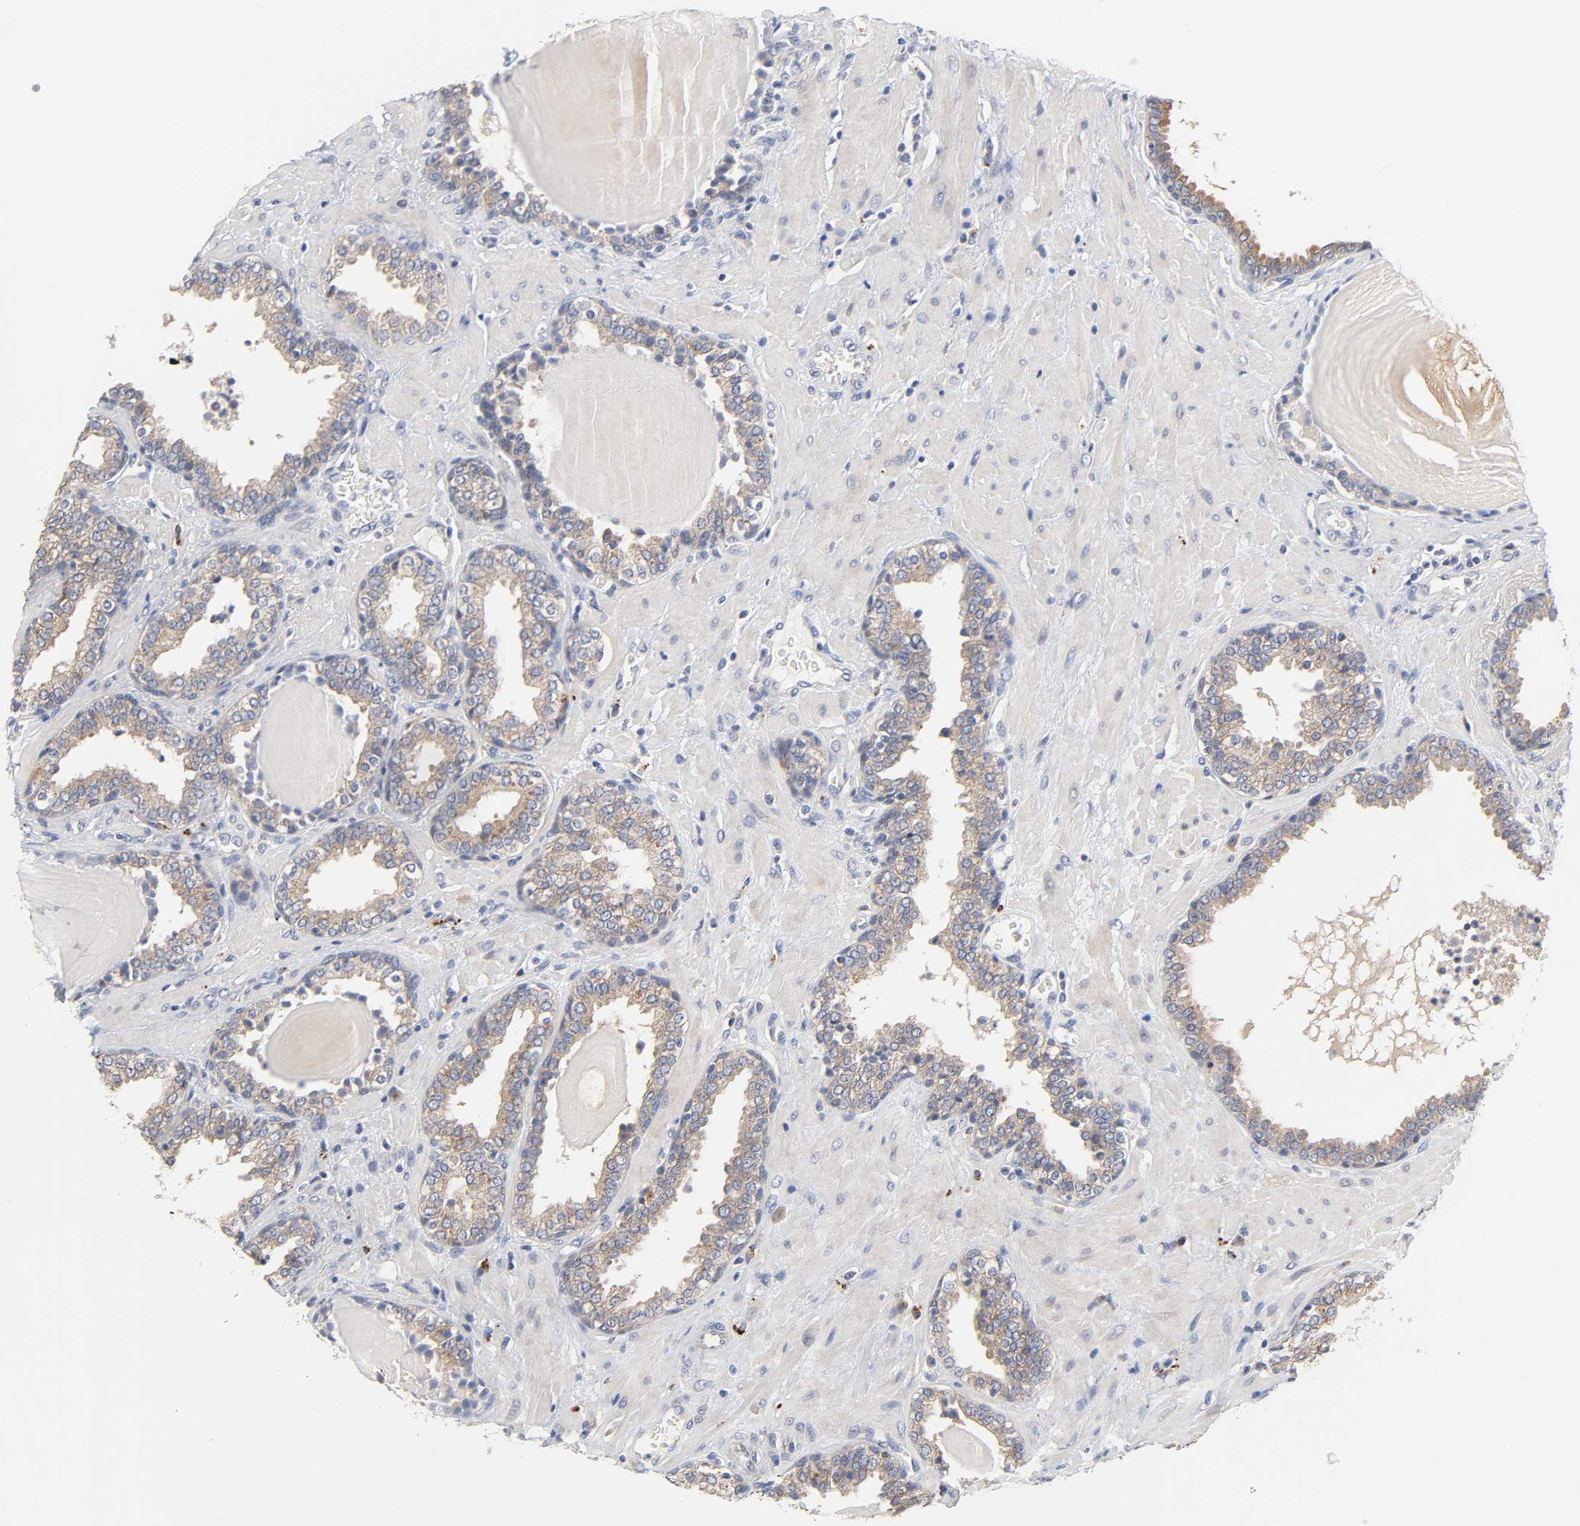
{"staining": {"intensity": "weak", "quantity": ">75%", "location": "cytoplasmic/membranous"}, "tissue": "prostate", "cell_type": "Glandular cells", "image_type": "normal", "snomed": [{"axis": "morphology", "description": "Normal tissue, NOS"}, {"axis": "topography", "description": "Prostate"}], "caption": "Prostate stained with IHC demonstrates weak cytoplasmic/membranous expression in approximately >75% of glandular cells. (DAB (3,3'-diaminobenzidine) = brown stain, brightfield microscopy at high magnification).", "gene": "C17orf75", "patient": {"sex": "male", "age": 51}}